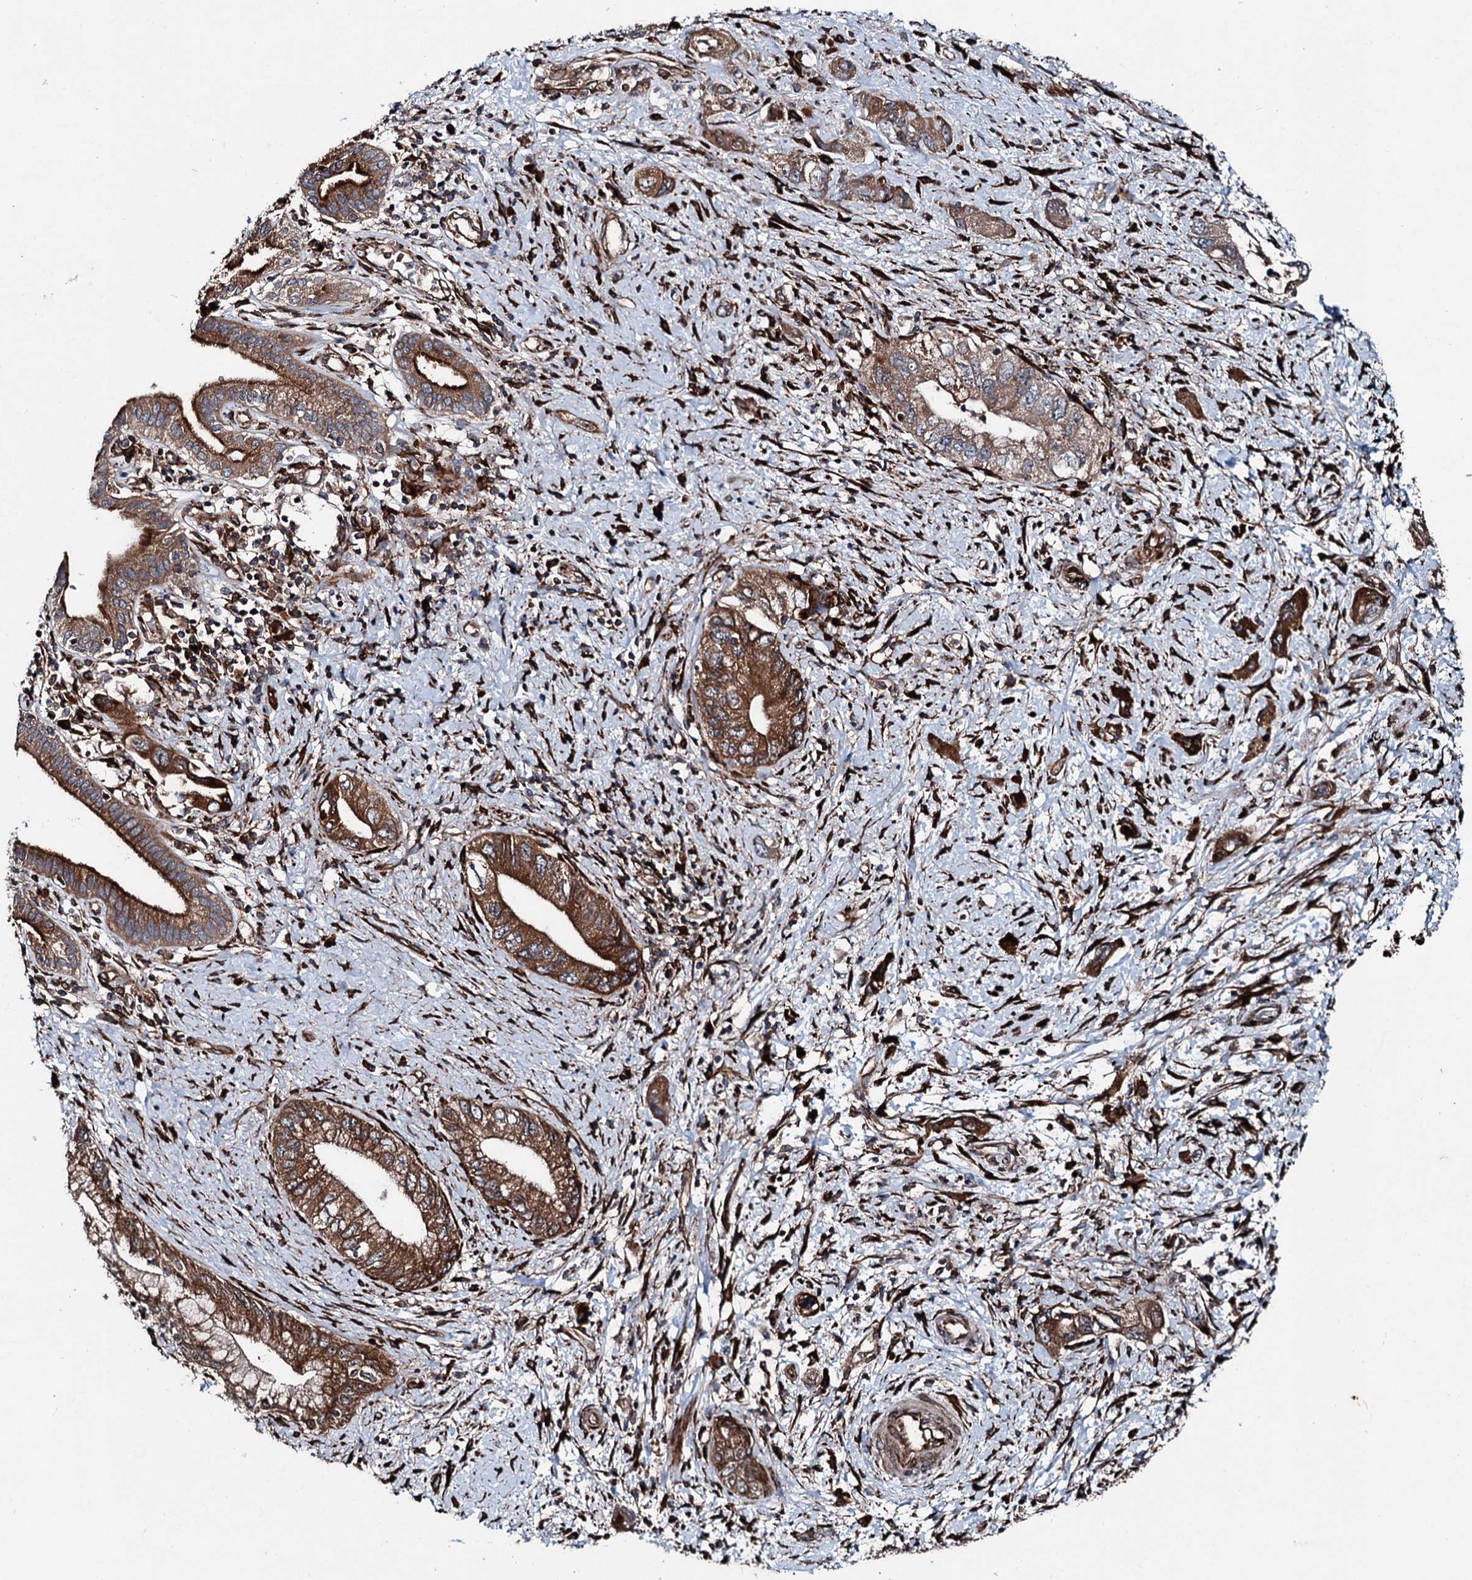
{"staining": {"intensity": "strong", "quantity": ">75%", "location": "cytoplasmic/membranous"}, "tissue": "pancreatic cancer", "cell_type": "Tumor cells", "image_type": "cancer", "snomed": [{"axis": "morphology", "description": "Adenocarcinoma, NOS"}, {"axis": "topography", "description": "Pancreas"}], "caption": "Immunohistochemical staining of pancreatic cancer reveals high levels of strong cytoplasmic/membranous staining in about >75% of tumor cells.", "gene": "DDIAS", "patient": {"sex": "female", "age": 73}}